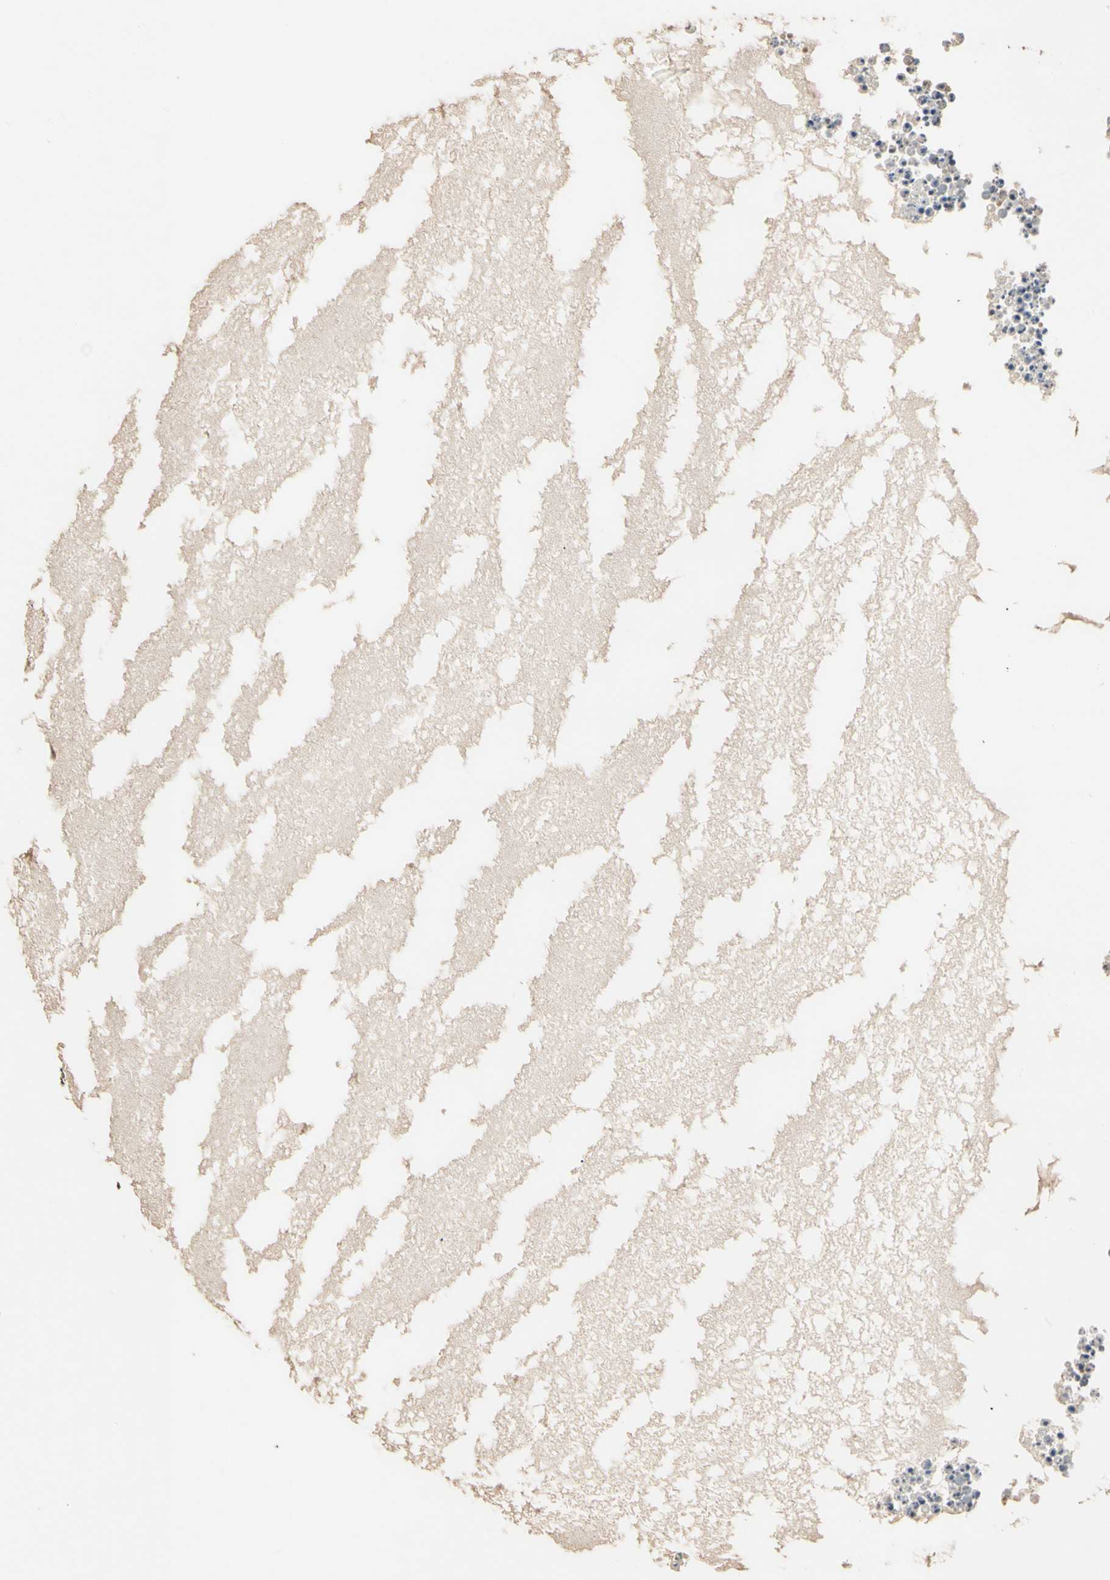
{"staining": {"intensity": "weak", "quantity": "25%-75%", "location": "cytoplasmic/membranous"}, "tissue": "ovary", "cell_type": "Ovarian stroma cells", "image_type": "normal", "snomed": [{"axis": "morphology", "description": "Normal tissue, NOS"}, {"axis": "topography", "description": "Ovary"}], "caption": "Immunohistochemical staining of benign human ovary reveals 25%-75% levels of weak cytoplasmic/membranous protein expression in about 25%-75% of ovarian stroma cells.", "gene": "MAP3K10", "patient": {"sex": "female", "age": 35}}